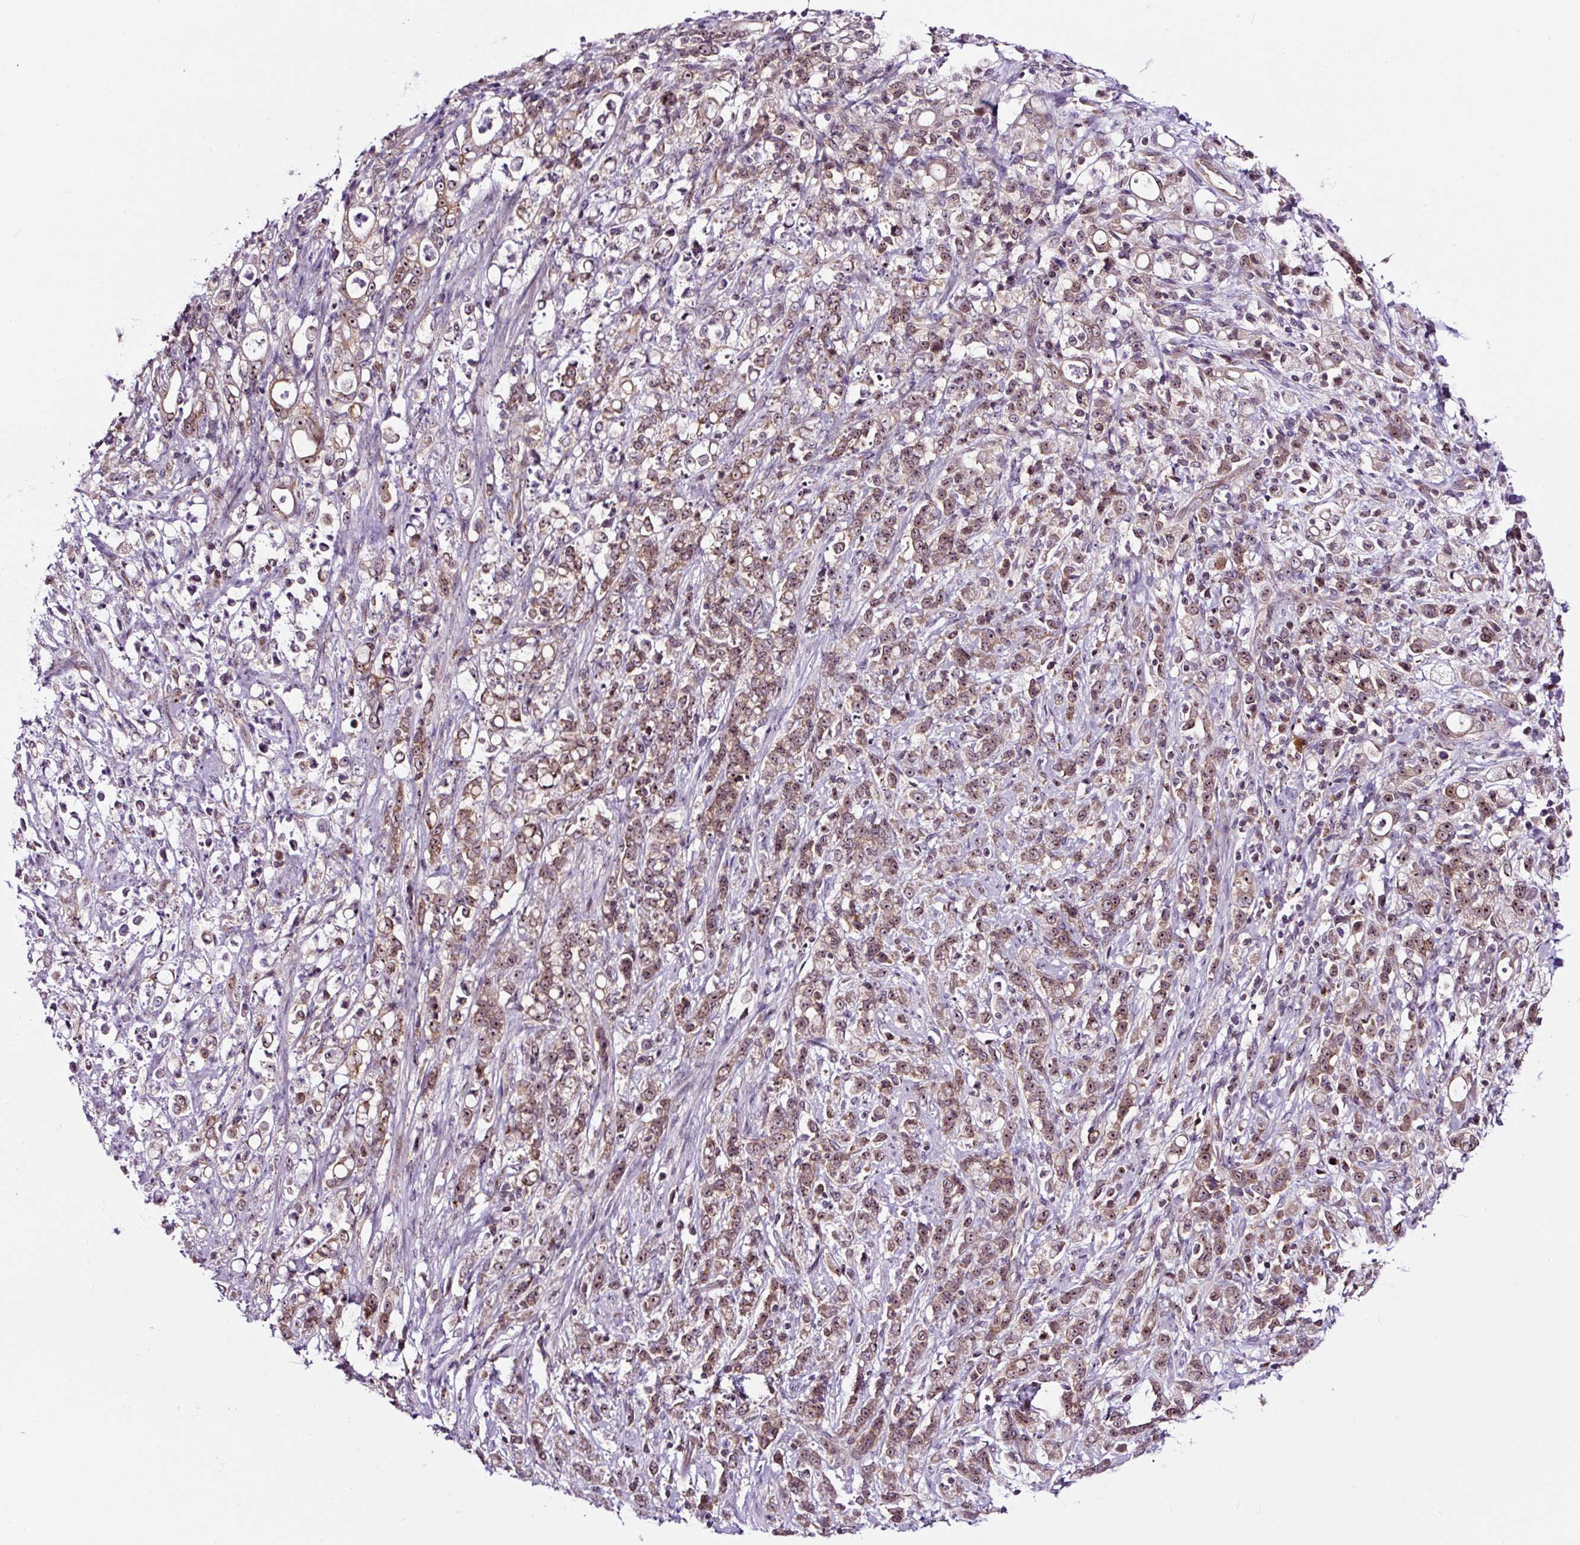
{"staining": {"intensity": "moderate", "quantity": ">75%", "location": "cytoplasmic/membranous,nuclear"}, "tissue": "stomach cancer", "cell_type": "Tumor cells", "image_type": "cancer", "snomed": [{"axis": "morphology", "description": "Adenocarcinoma, NOS"}, {"axis": "topography", "description": "Stomach"}], "caption": "Adenocarcinoma (stomach) stained for a protein reveals moderate cytoplasmic/membranous and nuclear positivity in tumor cells. (Brightfield microscopy of DAB IHC at high magnification).", "gene": "NOM1", "patient": {"sex": "female", "age": 60}}